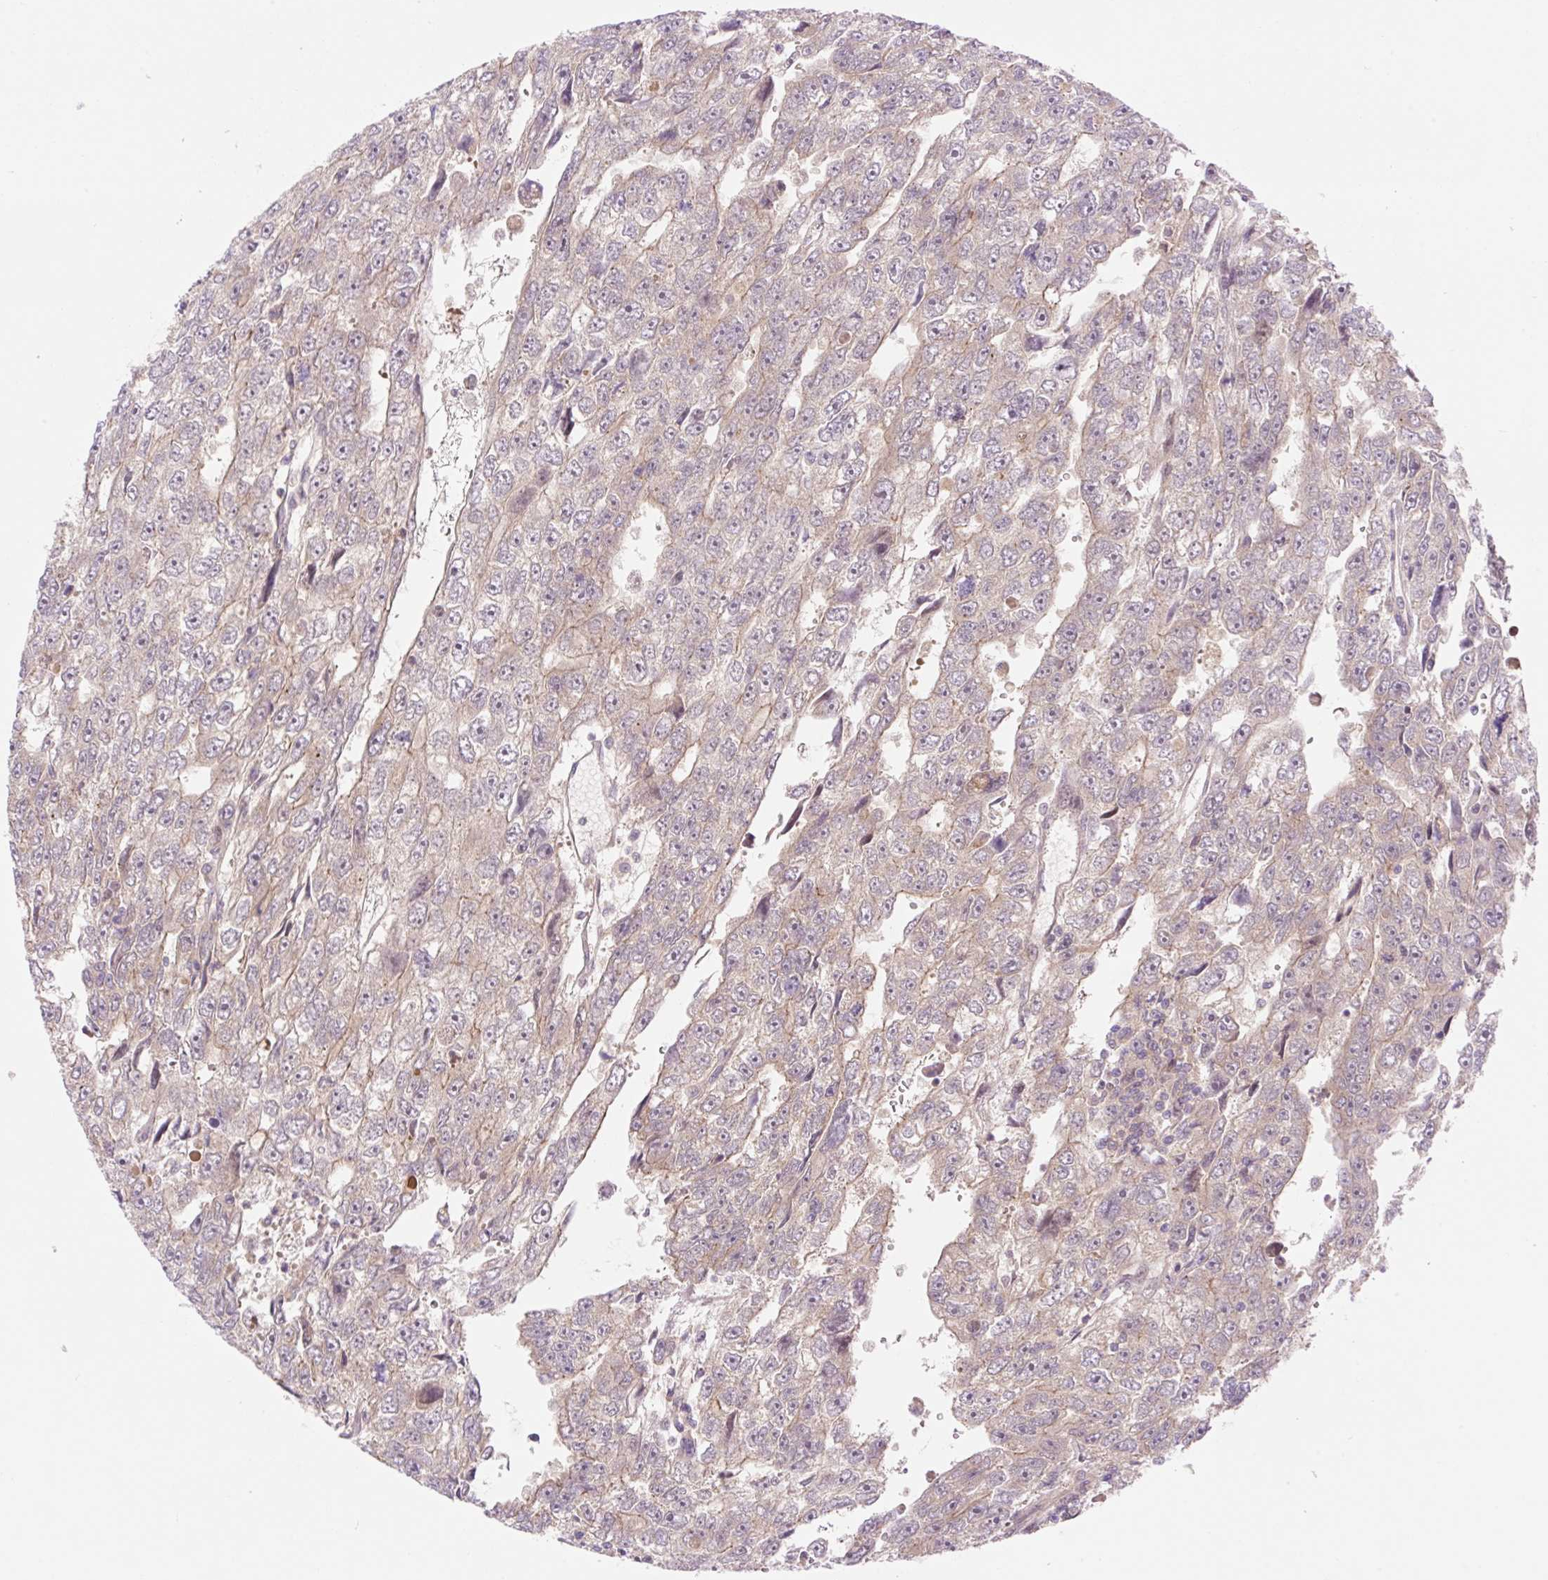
{"staining": {"intensity": "weak", "quantity": "25%-75%", "location": "cytoplasmic/membranous"}, "tissue": "testis cancer", "cell_type": "Tumor cells", "image_type": "cancer", "snomed": [{"axis": "morphology", "description": "Carcinoma, Embryonal, NOS"}, {"axis": "topography", "description": "Testis"}], "caption": "An immunohistochemistry (IHC) image of neoplastic tissue is shown. Protein staining in brown shows weak cytoplasmic/membranous positivity in testis cancer within tumor cells.", "gene": "VPS25", "patient": {"sex": "male", "age": 20}}